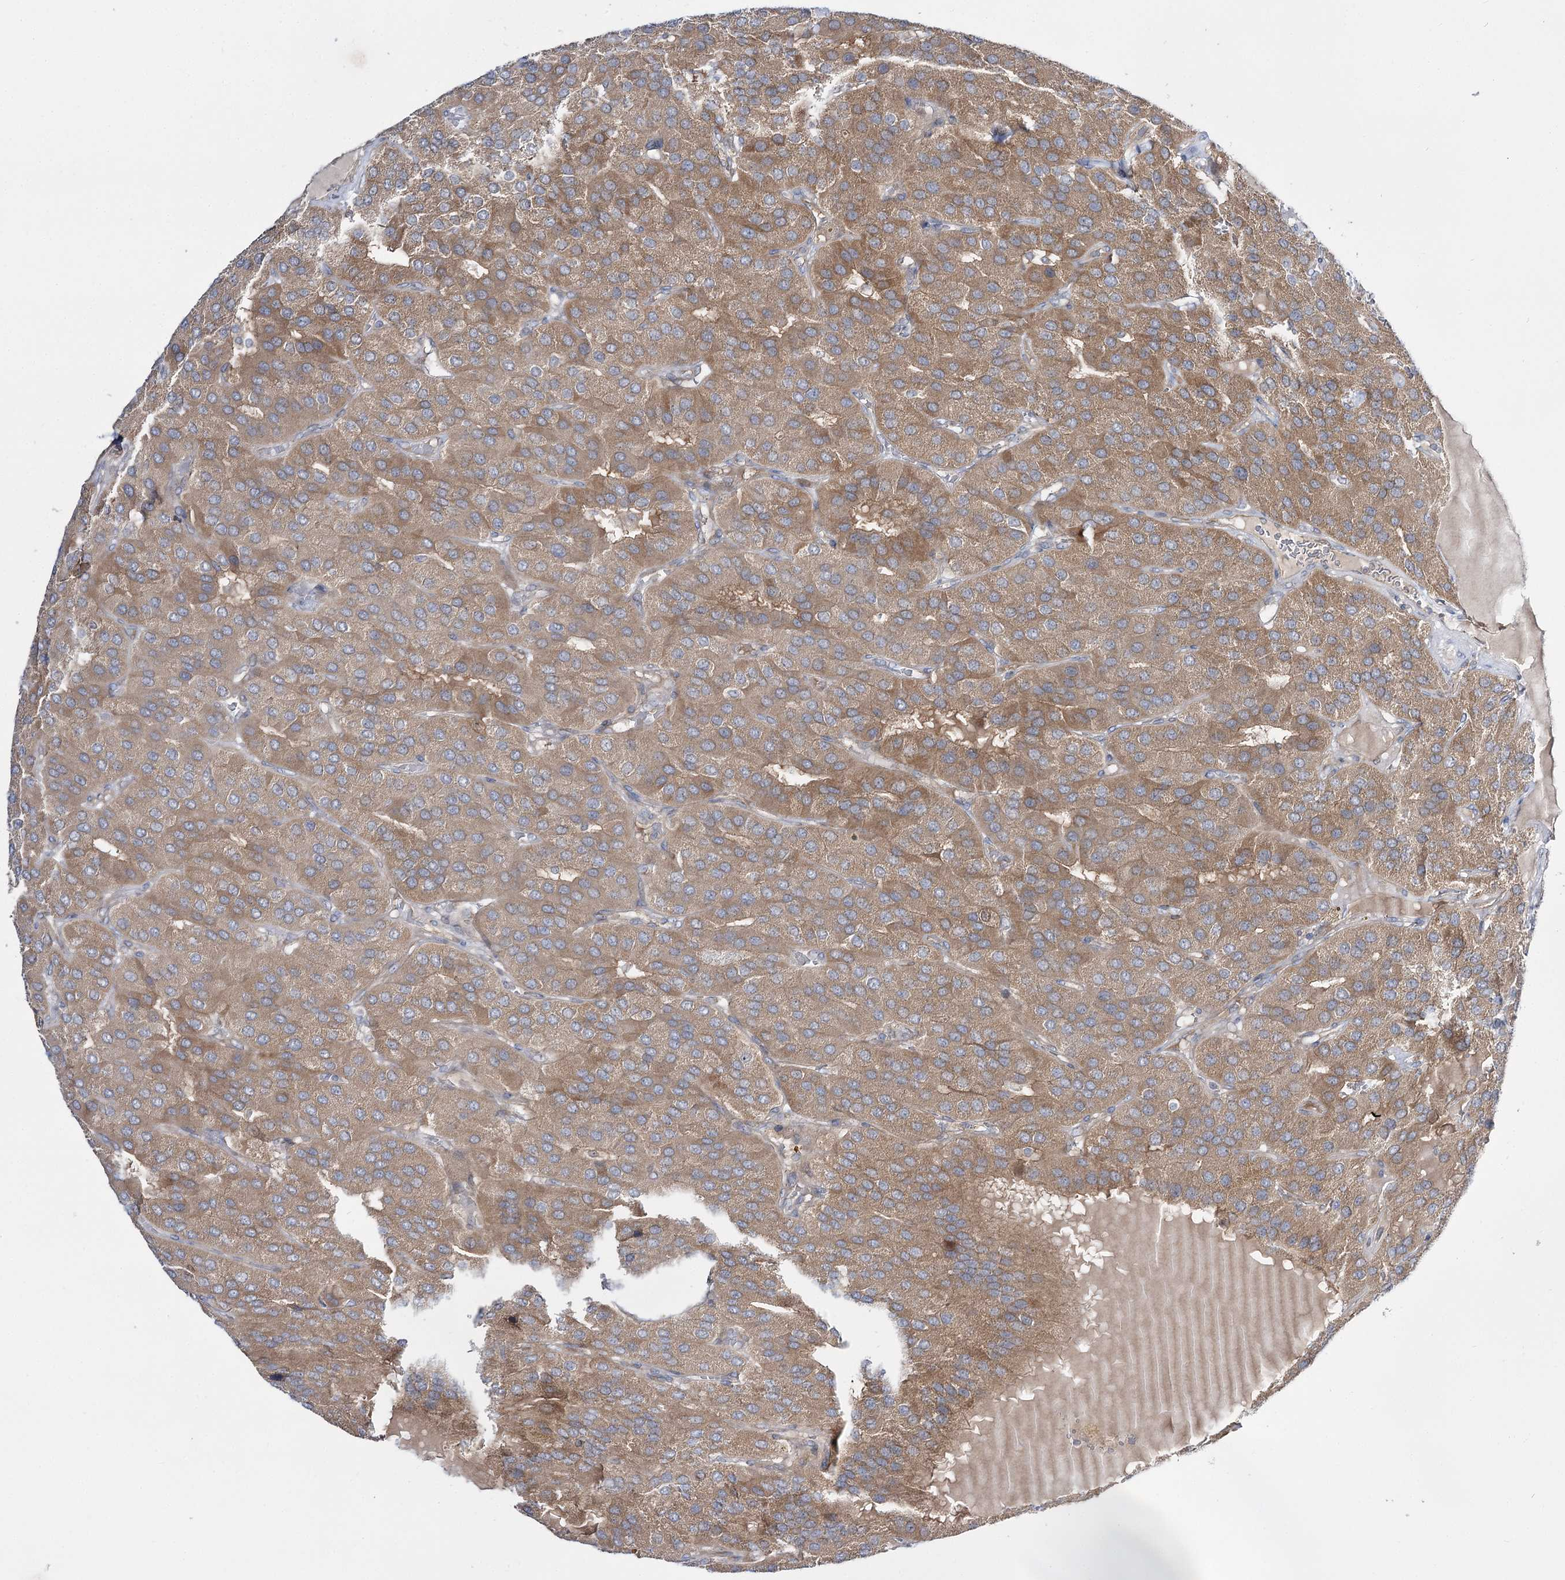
{"staining": {"intensity": "moderate", "quantity": ">75%", "location": "cytoplasmic/membranous"}, "tissue": "parathyroid gland", "cell_type": "Glandular cells", "image_type": "normal", "snomed": [{"axis": "morphology", "description": "Normal tissue, NOS"}, {"axis": "morphology", "description": "Adenoma, NOS"}, {"axis": "topography", "description": "Parathyroid gland"}], "caption": "Moderate cytoplasmic/membranous protein positivity is present in about >75% of glandular cells in parathyroid gland. The staining was performed using DAB (3,3'-diaminobenzidine) to visualize the protein expression in brown, while the nuclei were stained in blue with hematoxylin (Magnification: 20x).", "gene": "C11orf80", "patient": {"sex": "female", "age": 86}}